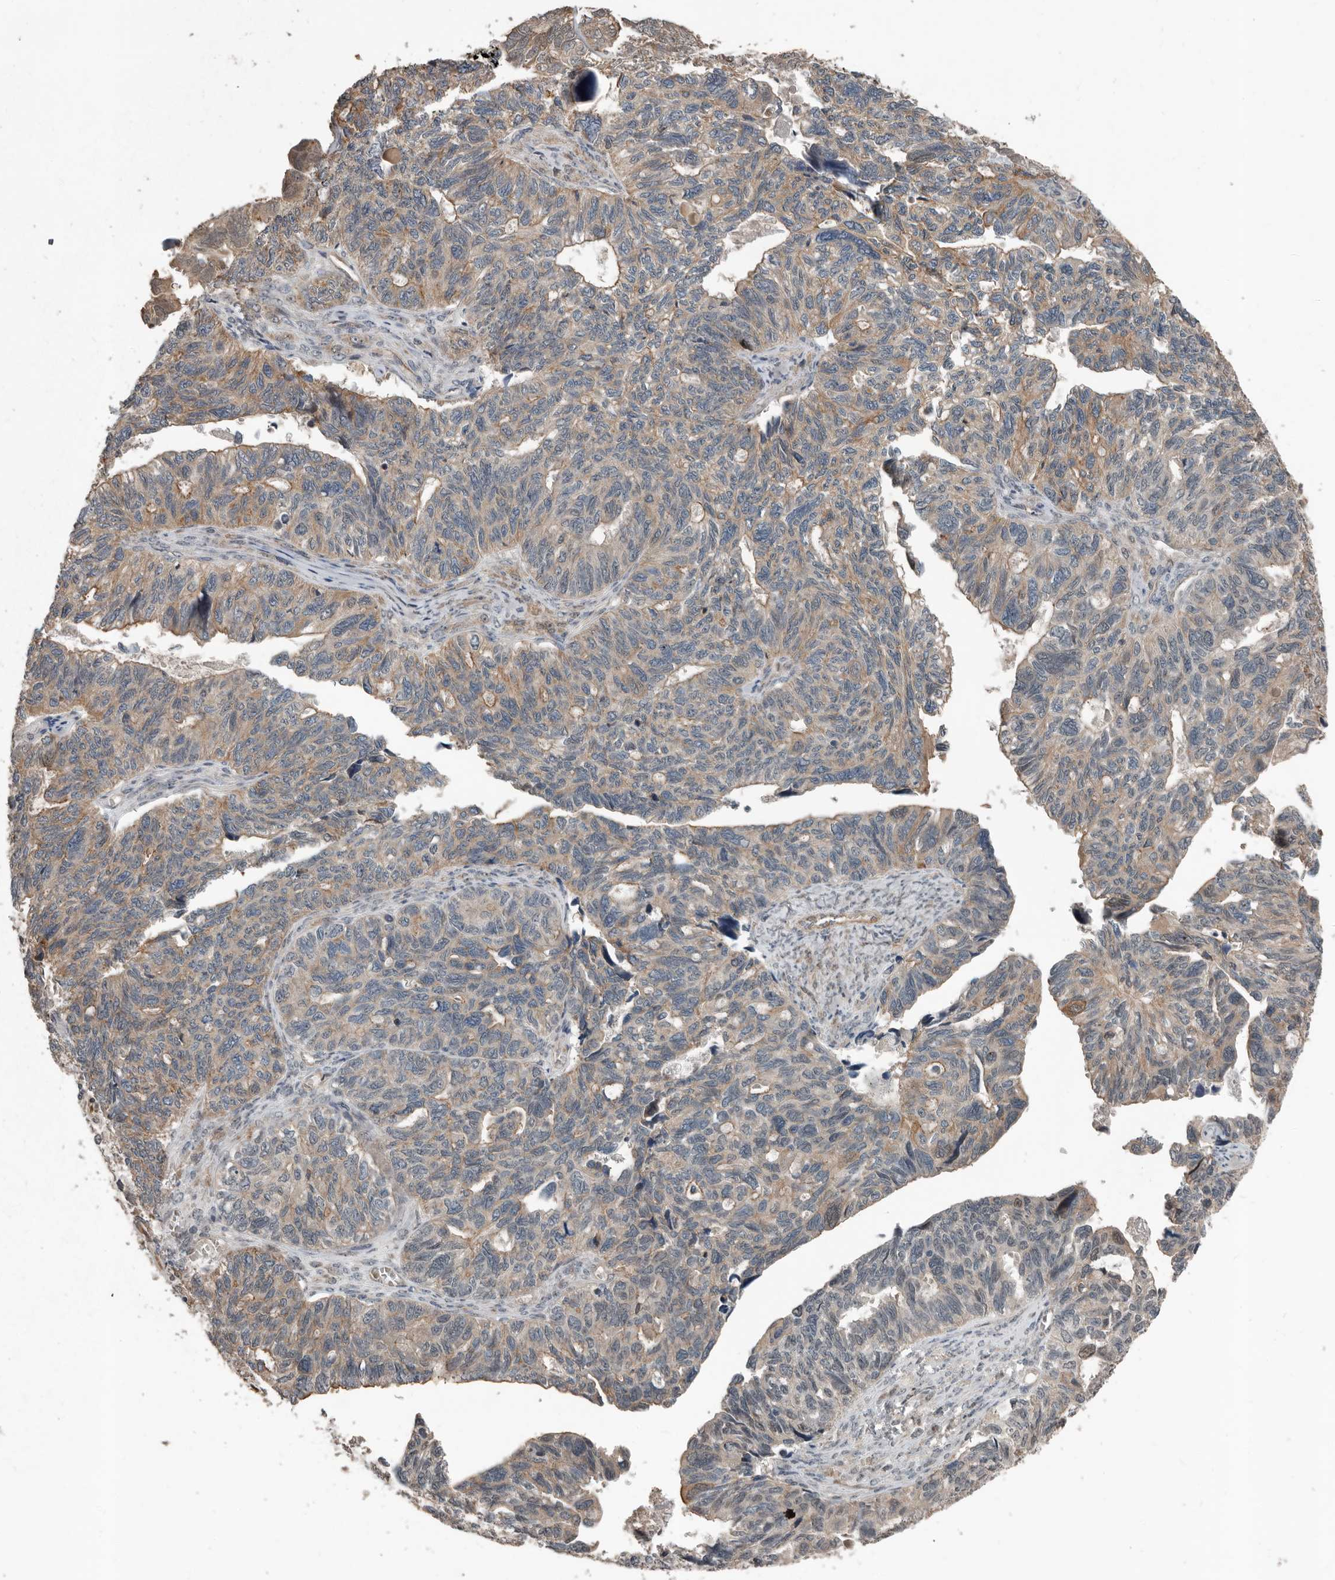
{"staining": {"intensity": "weak", "quantity": ">75%", "location": "cytoplasmic/membranous"}, "tissue": "ovarian cancer", "cell_type": "Tumor cells", "image_type": "cancer", "snomed": [{"axis": "morphology", "description": "Cystadenocarcinoma, serous, NOS"}, {"axis": "topography", "description": "Ovary"}], "caption": "A histopathology image of human serous cystadenocarcinoma (ovarian) stained for a protein displays weak cytoplasmic/membranous brown staining in tumor cells.", "gene": "YOD1", "patient": {"sex": "female", "age": 79}}